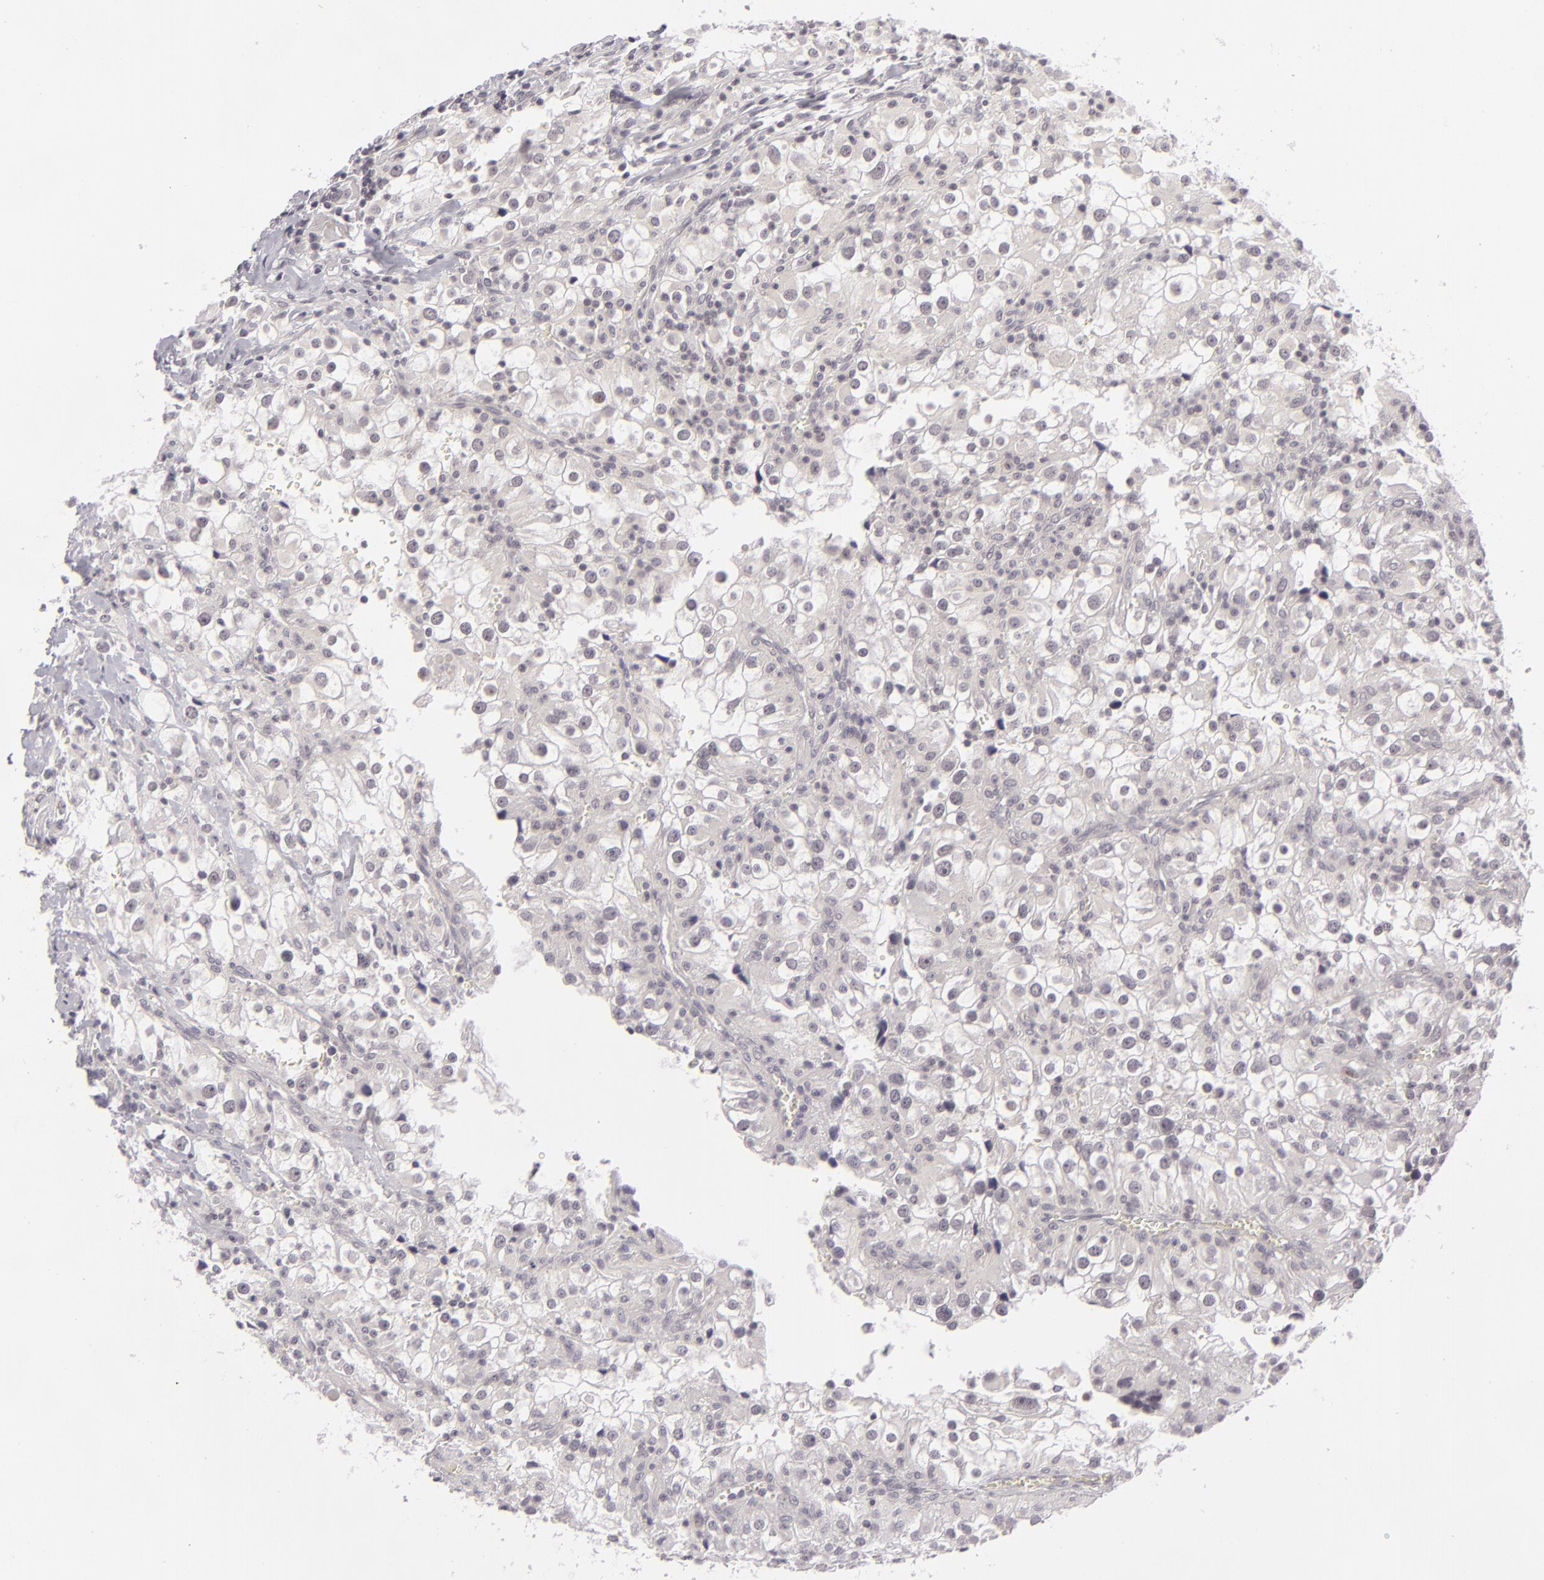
{"staining": {"intensity": "negative", "quantity": "none", "location": "none"}, "tissue": "renal cancer", "cell_type": "Tumor cells", "image_type": "cancer", "snomed": [{"axis": "morphology", "description": "Adenocarcinoma, NOS"}, {"axis": "topography", "description": "Kidney"}], "caption": "This is an immunohistochemistry micrograph of human renal adenocarcinoma. There is no positivity in tumor cells.", "gene": "DLG3", "patient": {"sex": "female", "age": 52}}